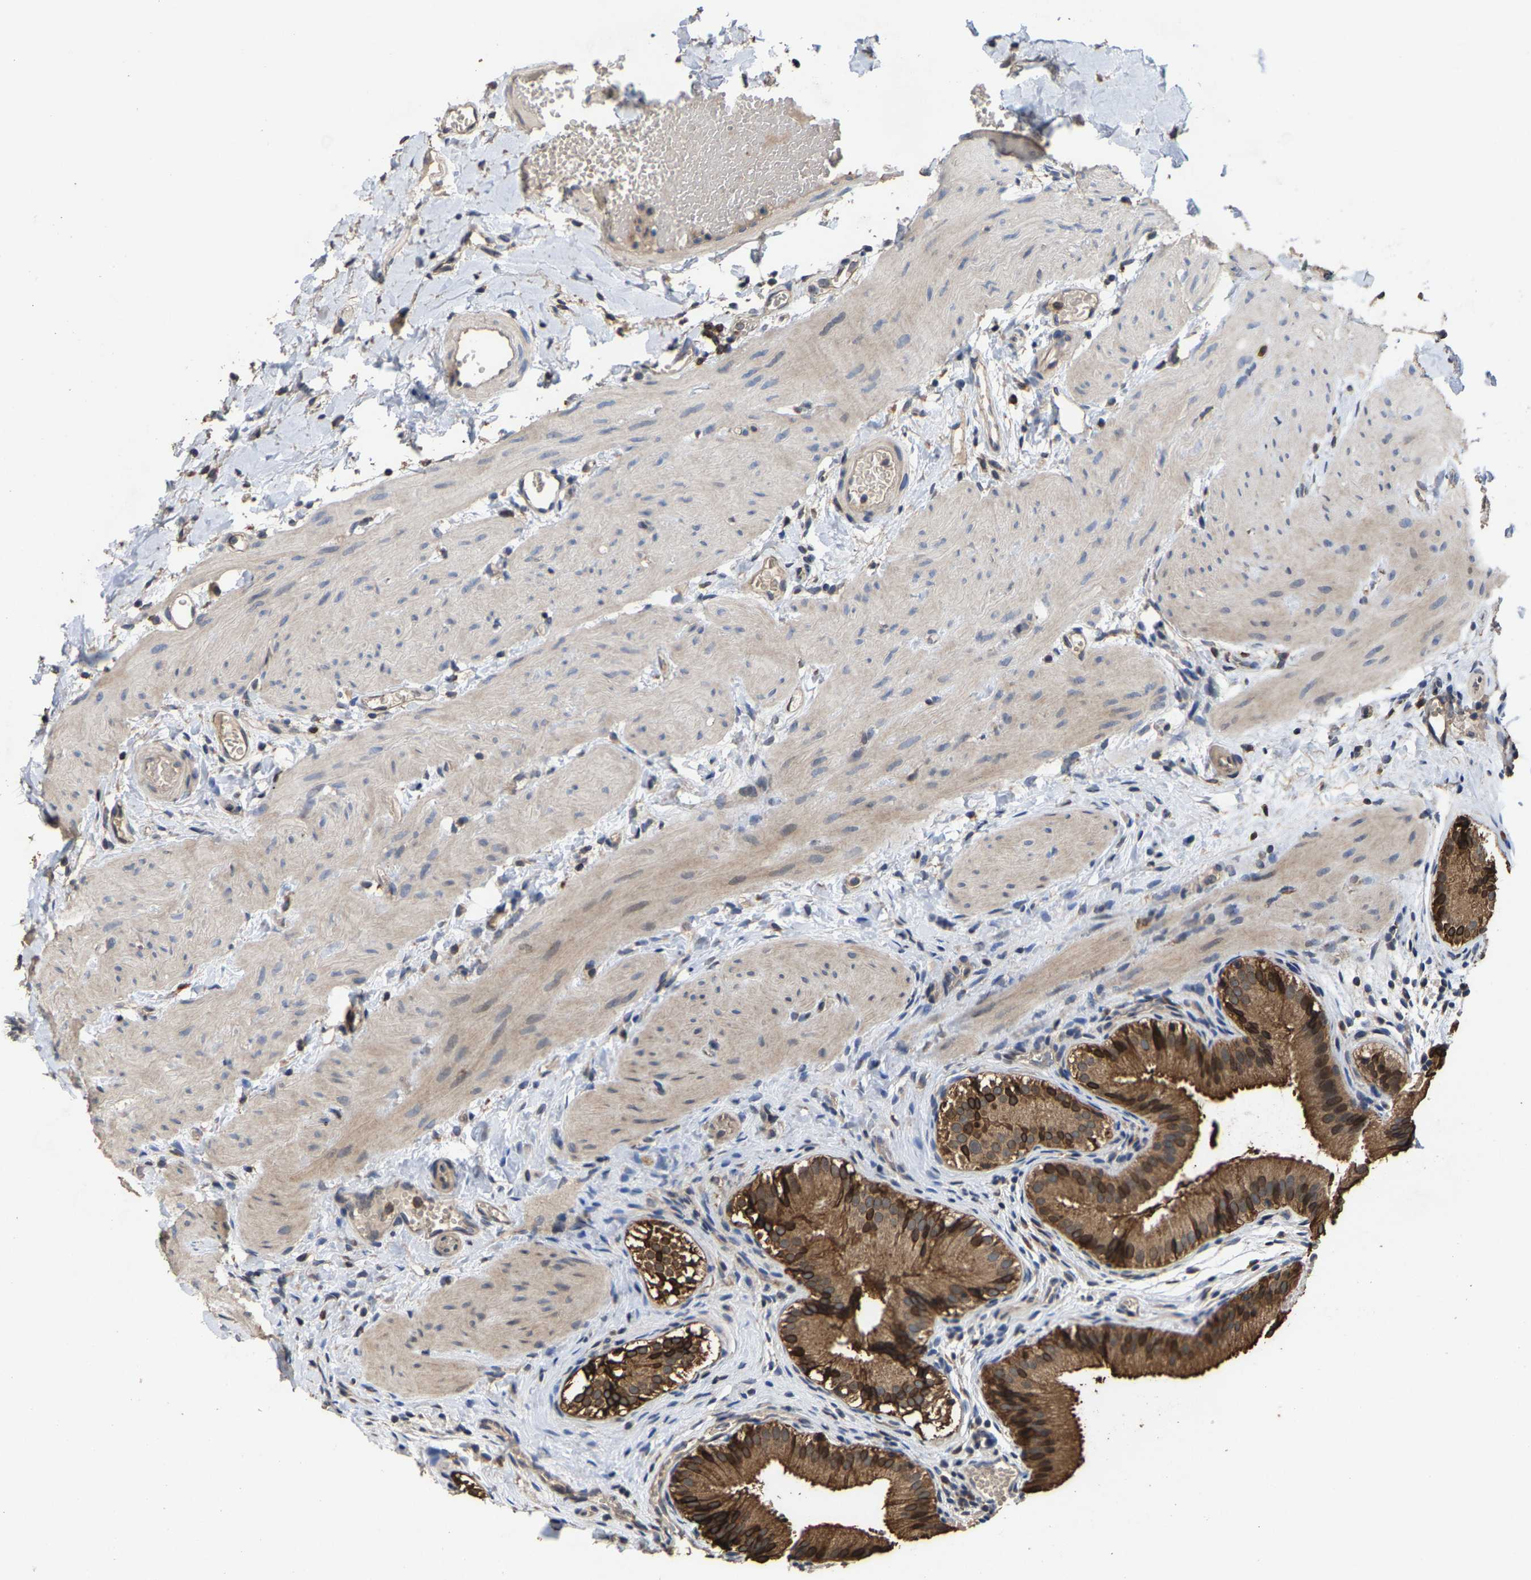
{"staining": {"intensity": "strong", "quantity": ">75%", "location": "cytoplasmic/membranous"}, "tissue": "gallbladder", "cell_type": "Glandular cells", "image_type": "normal", "snomed": [{"axis": "morphology", "description": "Normal tissue, NOS"}, {"axis": "topography", "description": "Gallbladder"}], "caption": "This micrograph exhibits IHC staining of normal gallbladder, with high strong cytoplasmic/membranous positivity in about >75% of glandular cells.", "gene": "TDRKH", "patient": {"sex": "female", "age": 26}}